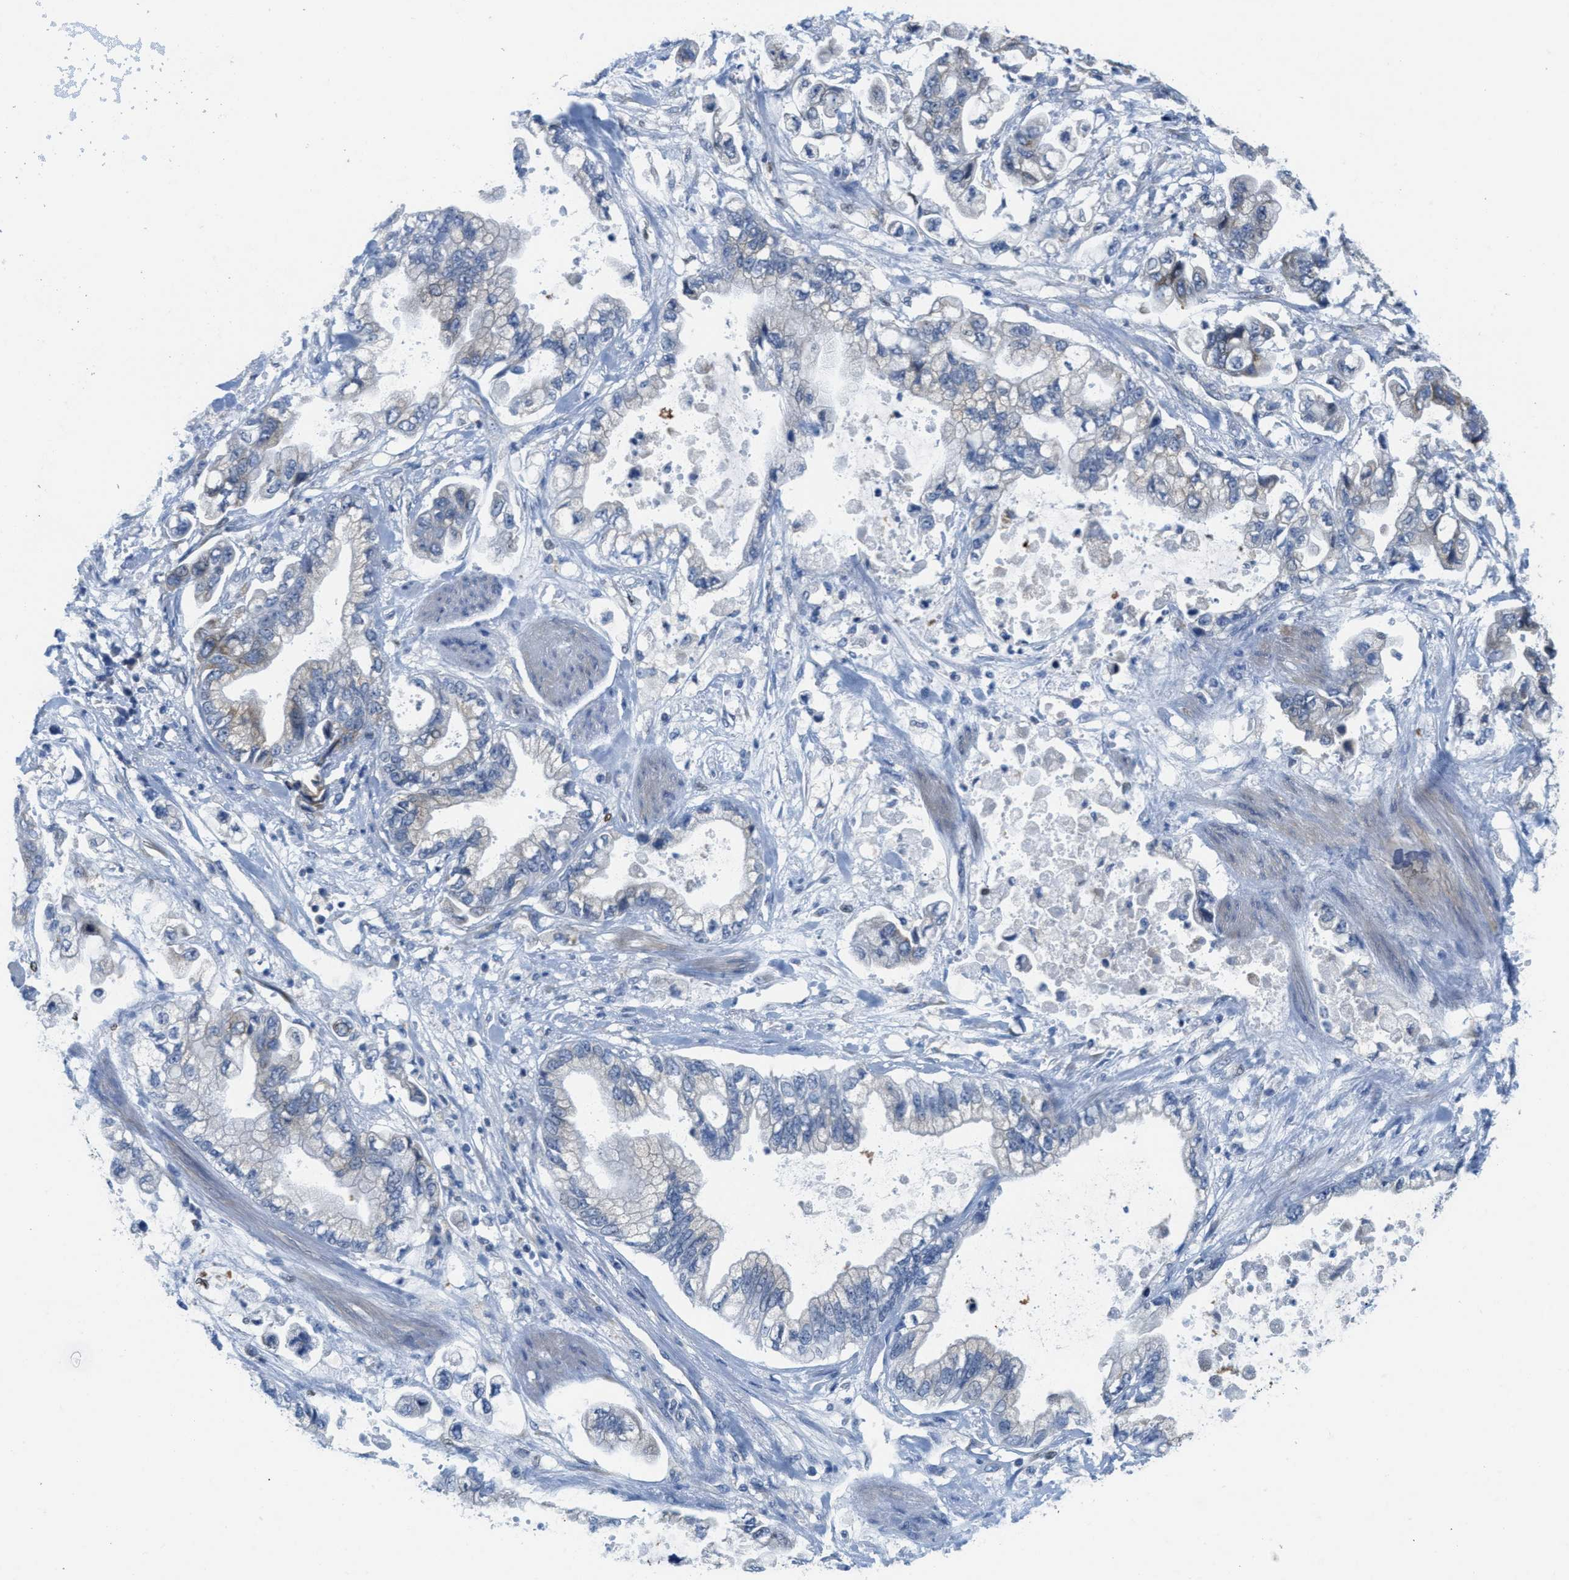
{"staining": {"intensity": "weak", "quantity": "<25%", "location": "cytoplasmic/membranous"}, "tissue": "stomach cancer", "cell_type": "Tumor cells", "image_type": "cancer", "snomed": [{"axis": "morphology", "description": "Normal tissue, NOS"}, {"axis": "morphology", "description": "Adenocarcinoma, NOS"}, {"axis": "topography", "description": "Stomach"}], "caption": "The micrograph displays no significant positivity in tumor cells of stomach cancer.", "gene": "PTDSS1", "patient": {"sex": "male", "age": 62}}